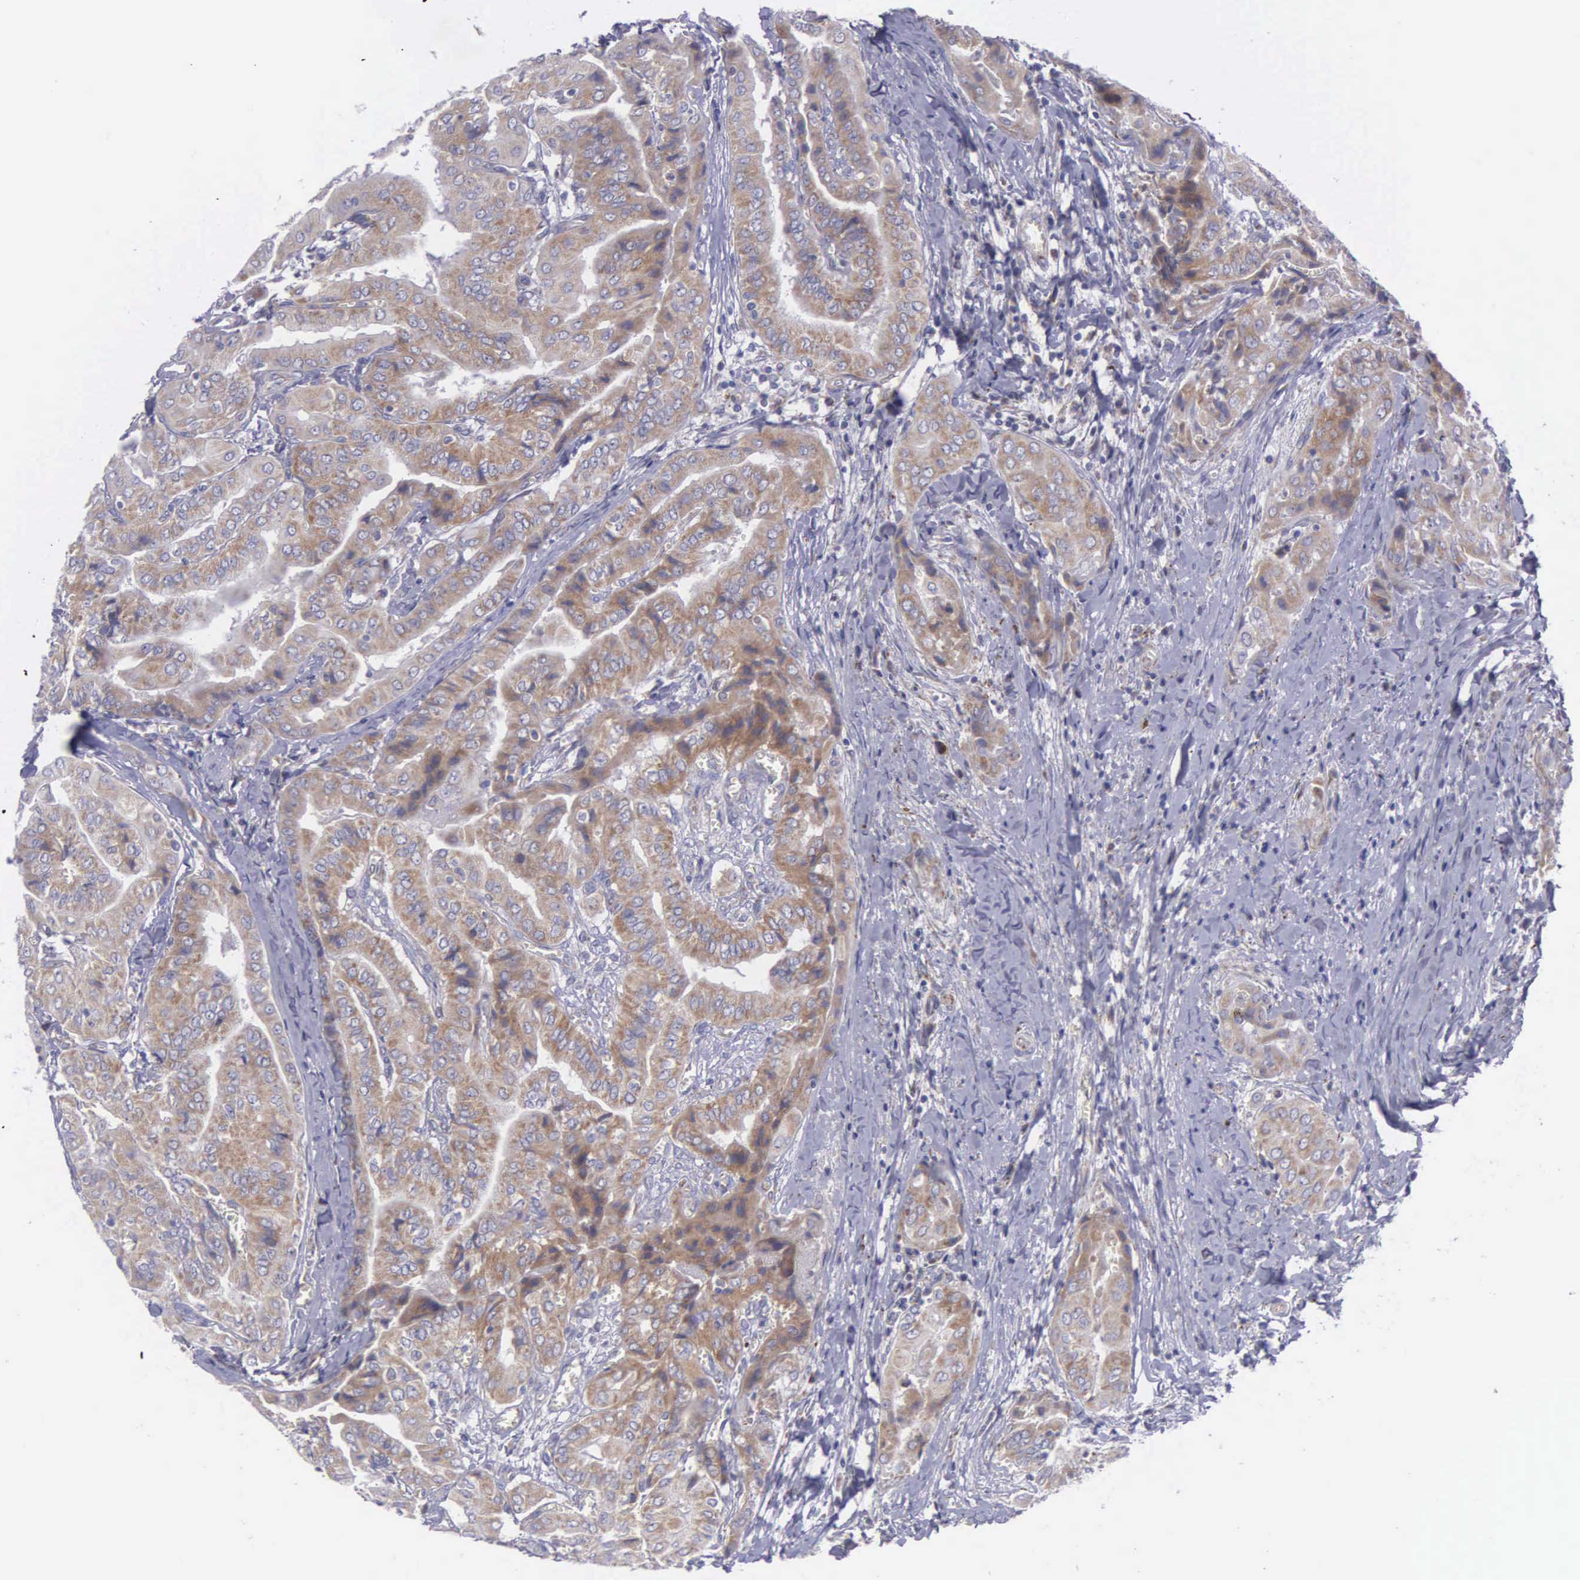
{"staining": {"intensity": "moderate", "quantity": ">75%", "location": "cytoplasmic/membranous"}, "tissue": "thyroid cancer", "cell_type": "Tumor cells", "image_type": "cancer", "snomed": [{"axis": "morphology", "description": "Papillary adenocarcinoma, NOS"}, {"axis": "topography", "description": "Thyroid gland"}], "caption": "Immunohistochemical staining of thyroid papillary adenocarcinoma demonstrates medium levels of moderate cytoplasmic/membranous staining in about >75% of tumor cells.", "gene": "SYNJ2BP", "patient": {"sex": "female", "age": 71}}